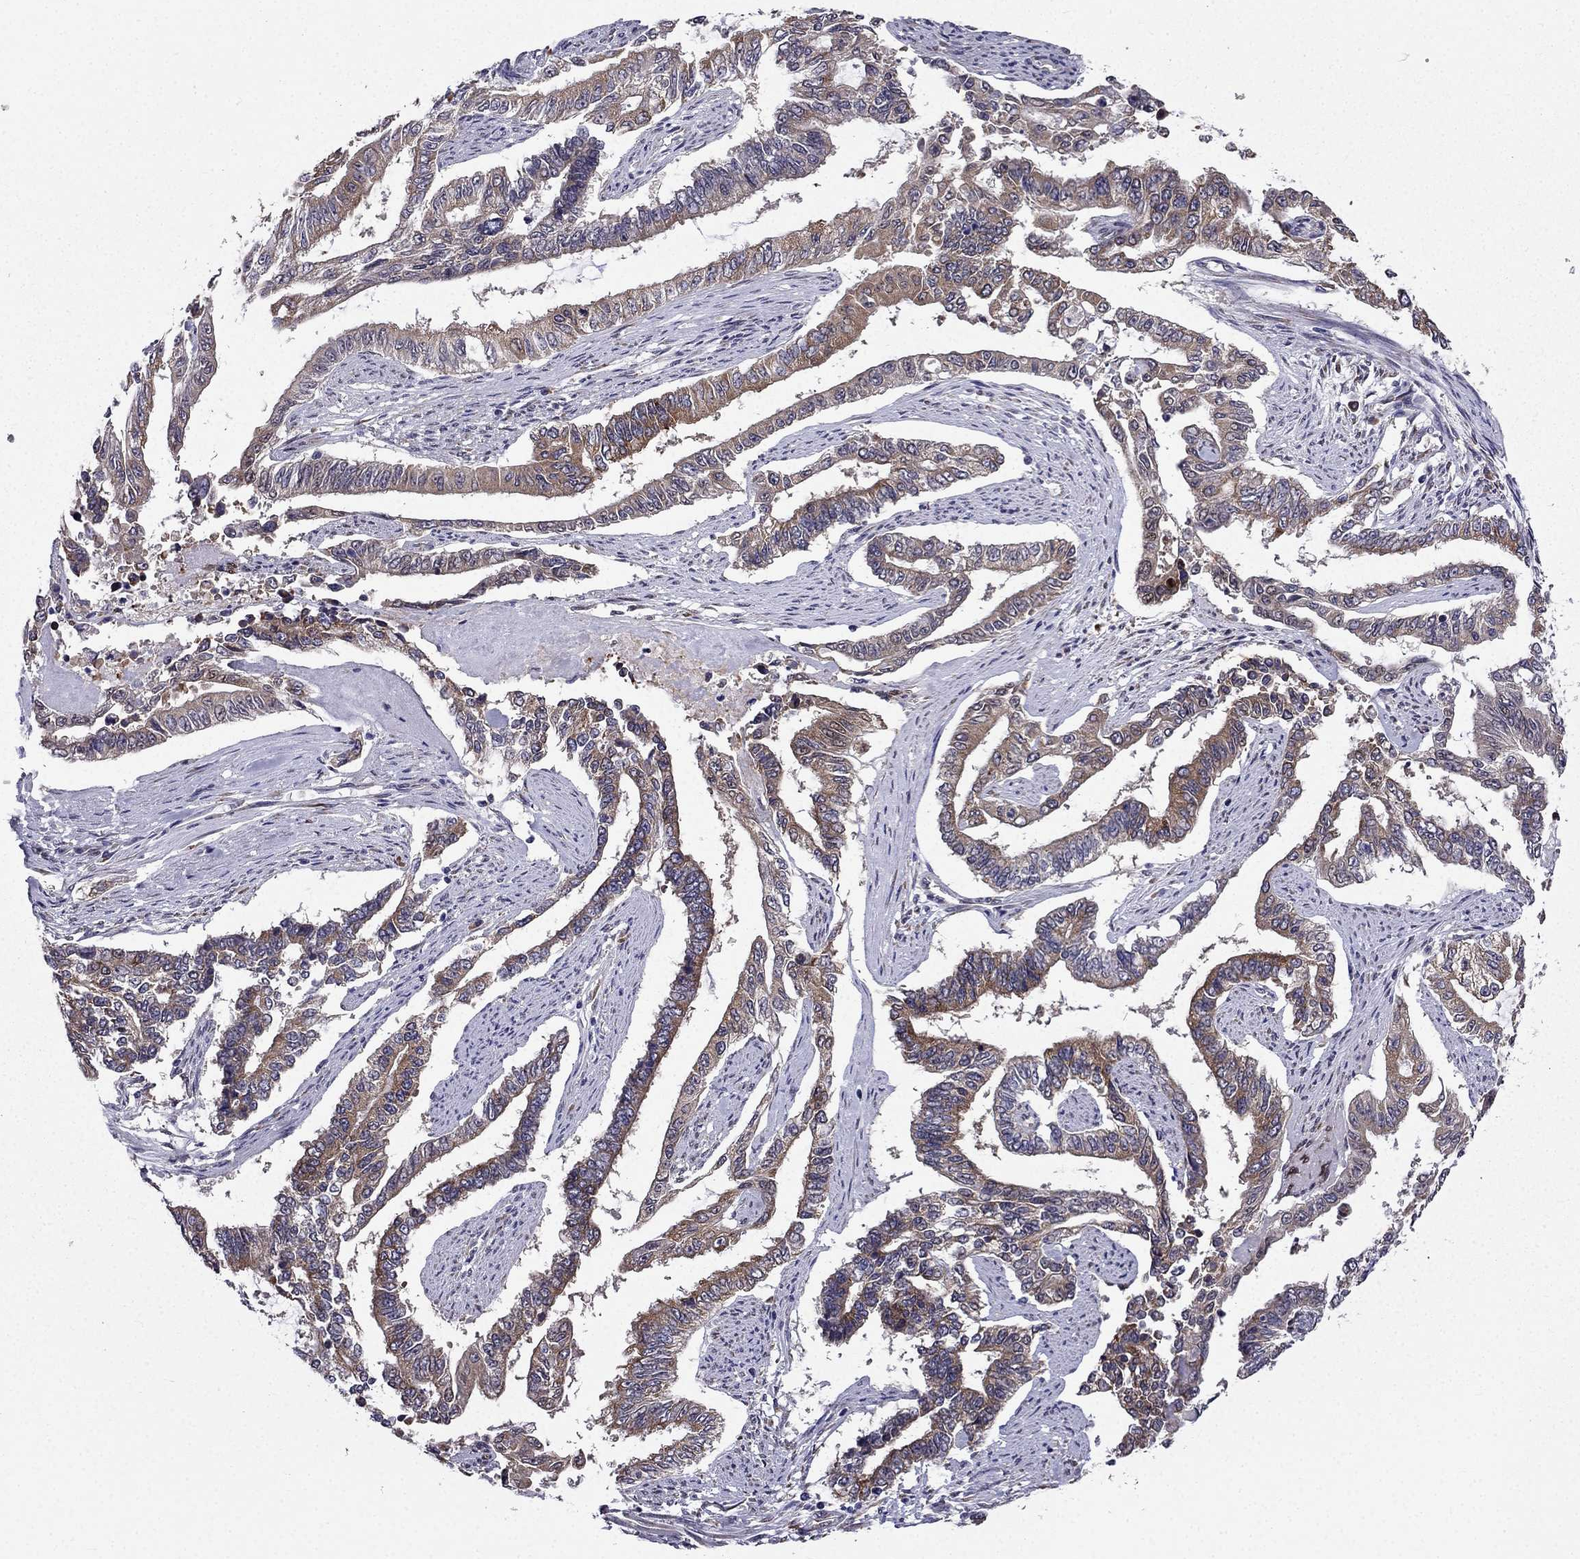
{"staining": {"intensity": "moderate", "quantity": "<25%", "location": "cytoplasmic/membranous"}, "tissue": "endometrial cancer", "cell_type": "Tumor cells", "image_type": "cancer", "snomed": [{"axis": "morphology", "description": "Adenocarcinoma, NOS"}, {"axis": "topography", "description": "Uterus"}], "caption": "Moderate cytoplasmic/membranous positivity for a protein is identified in about <25% of tumor cells of endometrial cancer (adenocarcinoma) using IHC.", "gene": "ARHGEF28", "patient": {"sex": "female", "age": 59}}